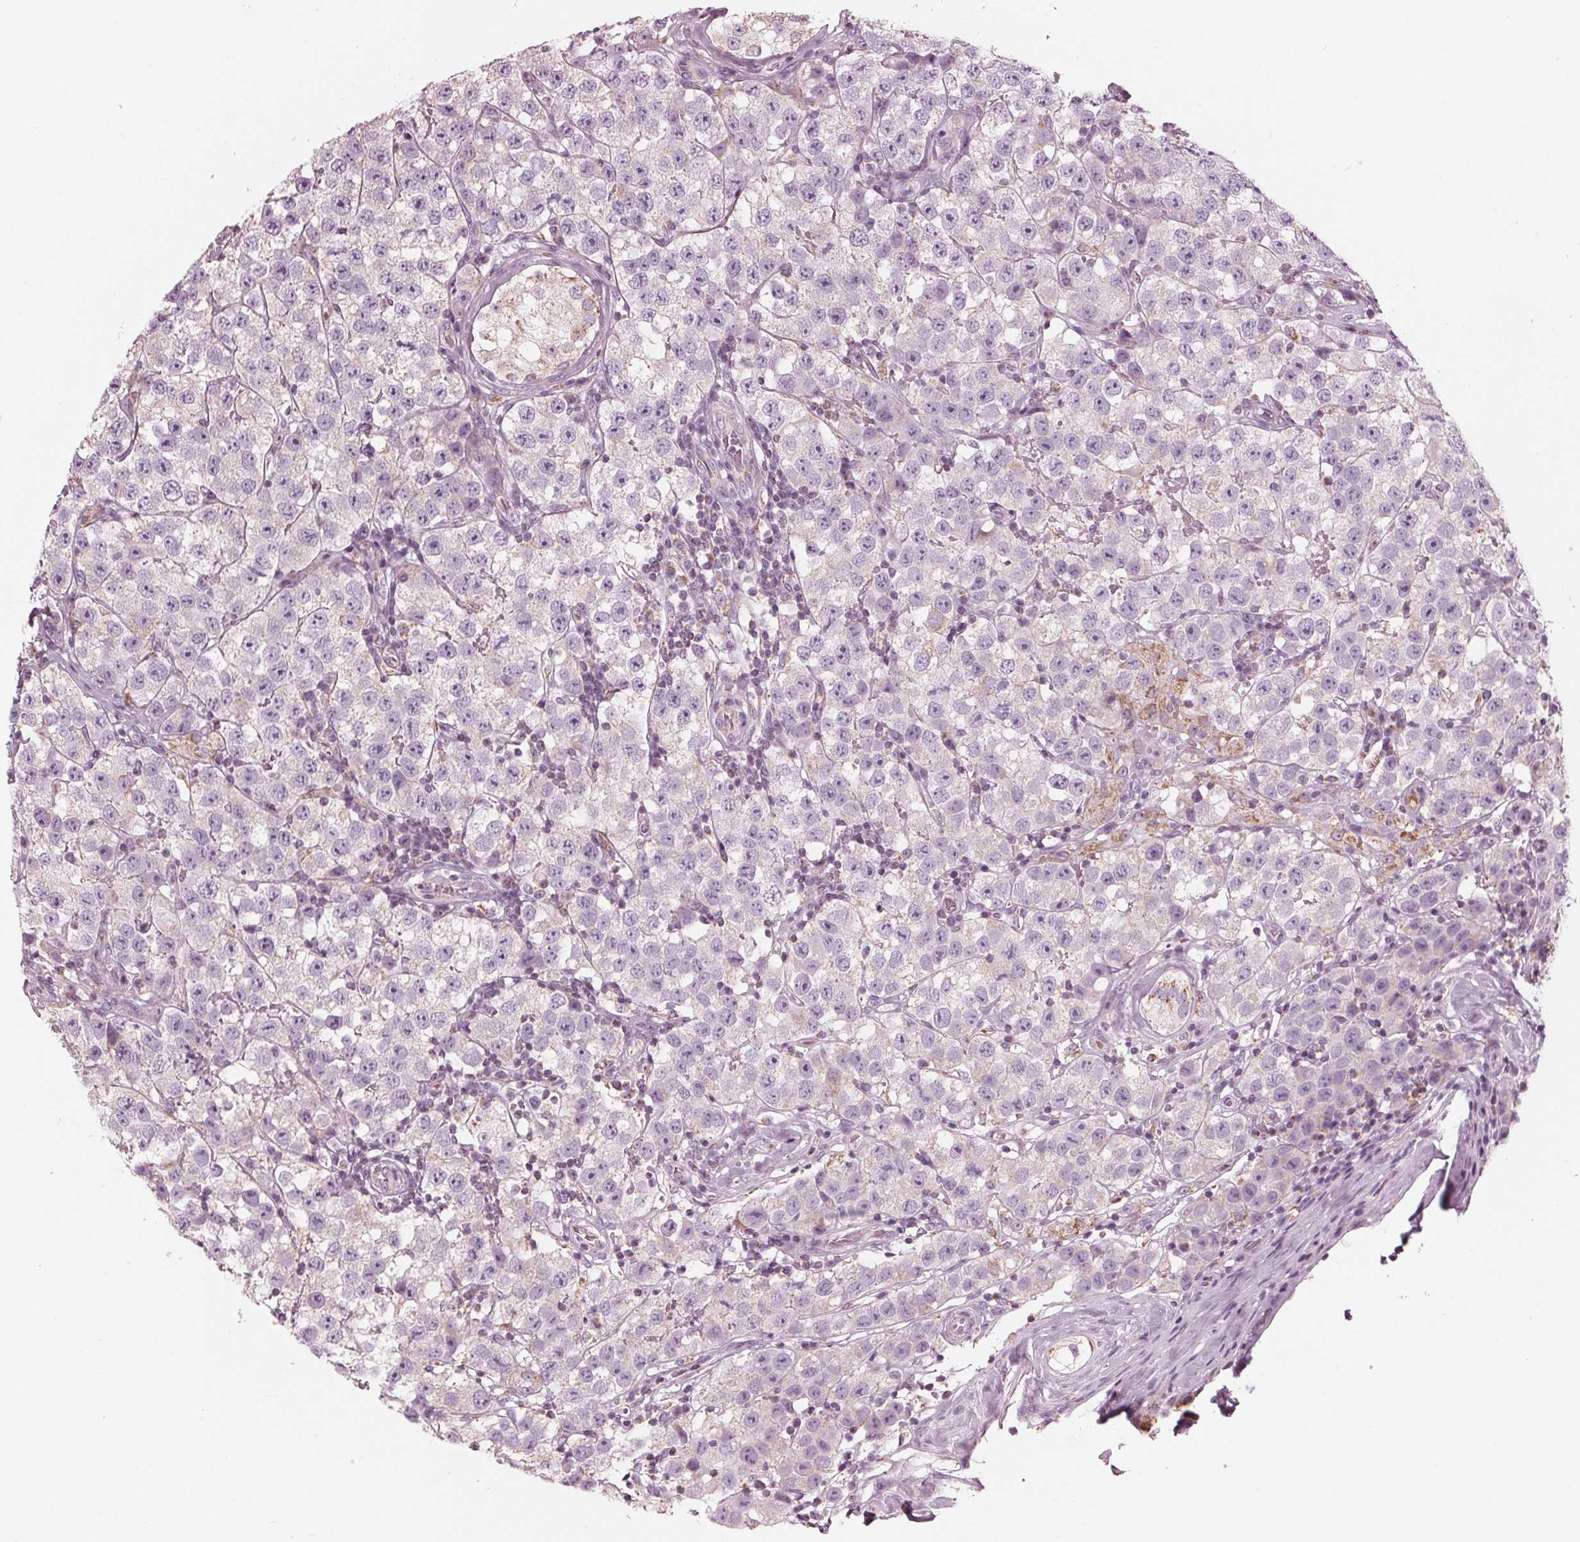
{"staining": {"intensity": "negative", "quantity": "none", "location": "none"}, "tissue": "testis cancer", "cell_type": "Tumor cells", "image_type": "cancer", "snomed": [{"axis": "morphology", "description": "Seminoma, NOS"}, {"axis": "topography", "description": "Testis"}], "caption": "Tumor cells are negative for brown protein staining in testis seminoma.", "gene": "CLN6", "patient": {"sex": "male", "age": 34}}